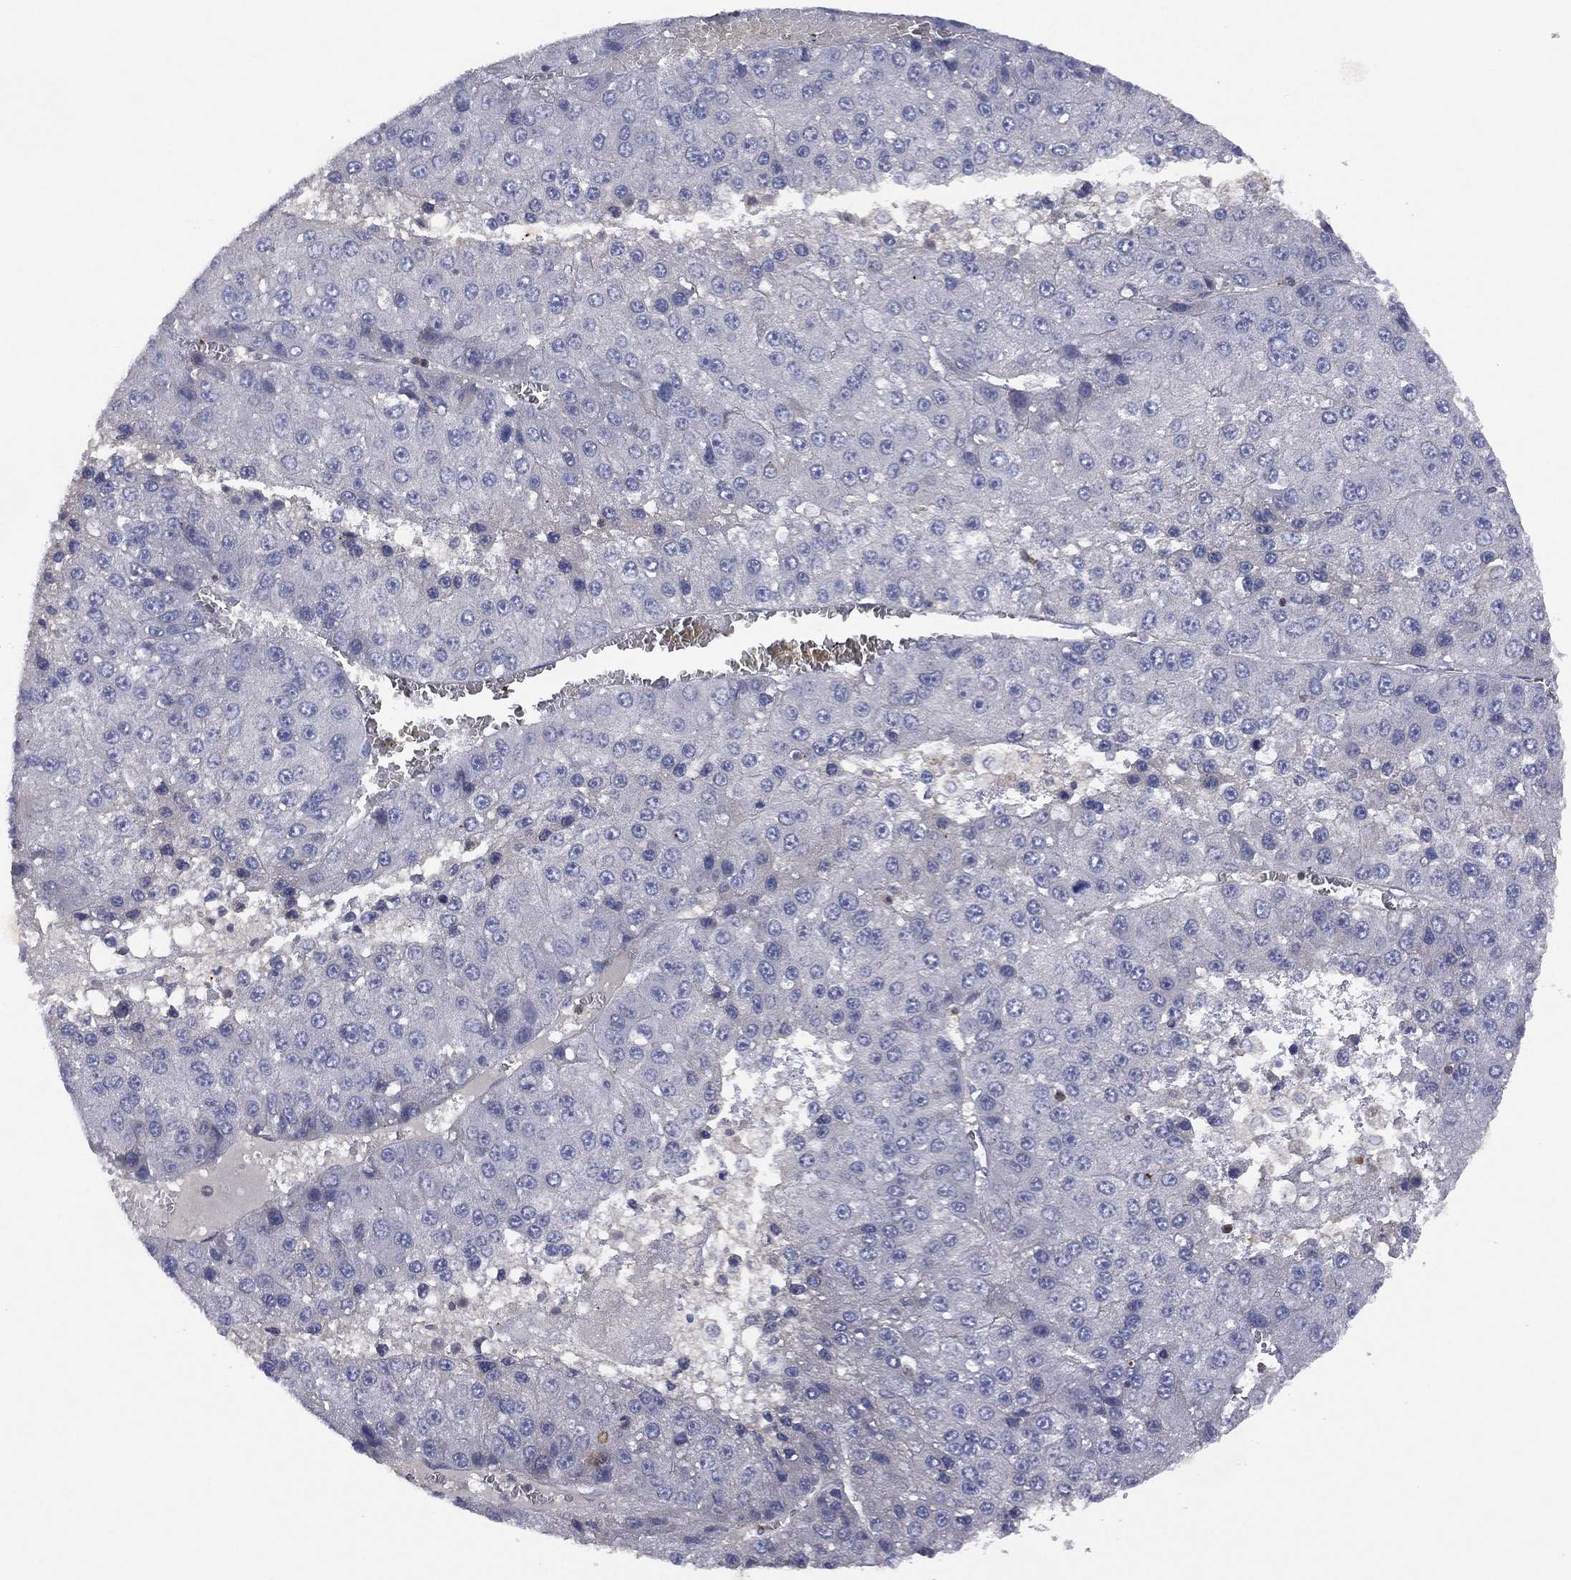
{"staining": {"intensity": "negative", "quantity": "none", "location": "none"}, "tissue": "liver cancer", "cell_type": "Tumor cells", "image_type": "cancer", "snomed": [{"axis": "morphology", "description": "Carcinoma, Hepatocellular, NOS"}, {"axis": "topography", "description": "Liver"}], "caption": "Protein analysis of hepatocellular carcinoma (liver) exhibits no significant staining in tumor cells.", "gene": "DOCK8", "patient": {"sex": "female", "age": 73}}